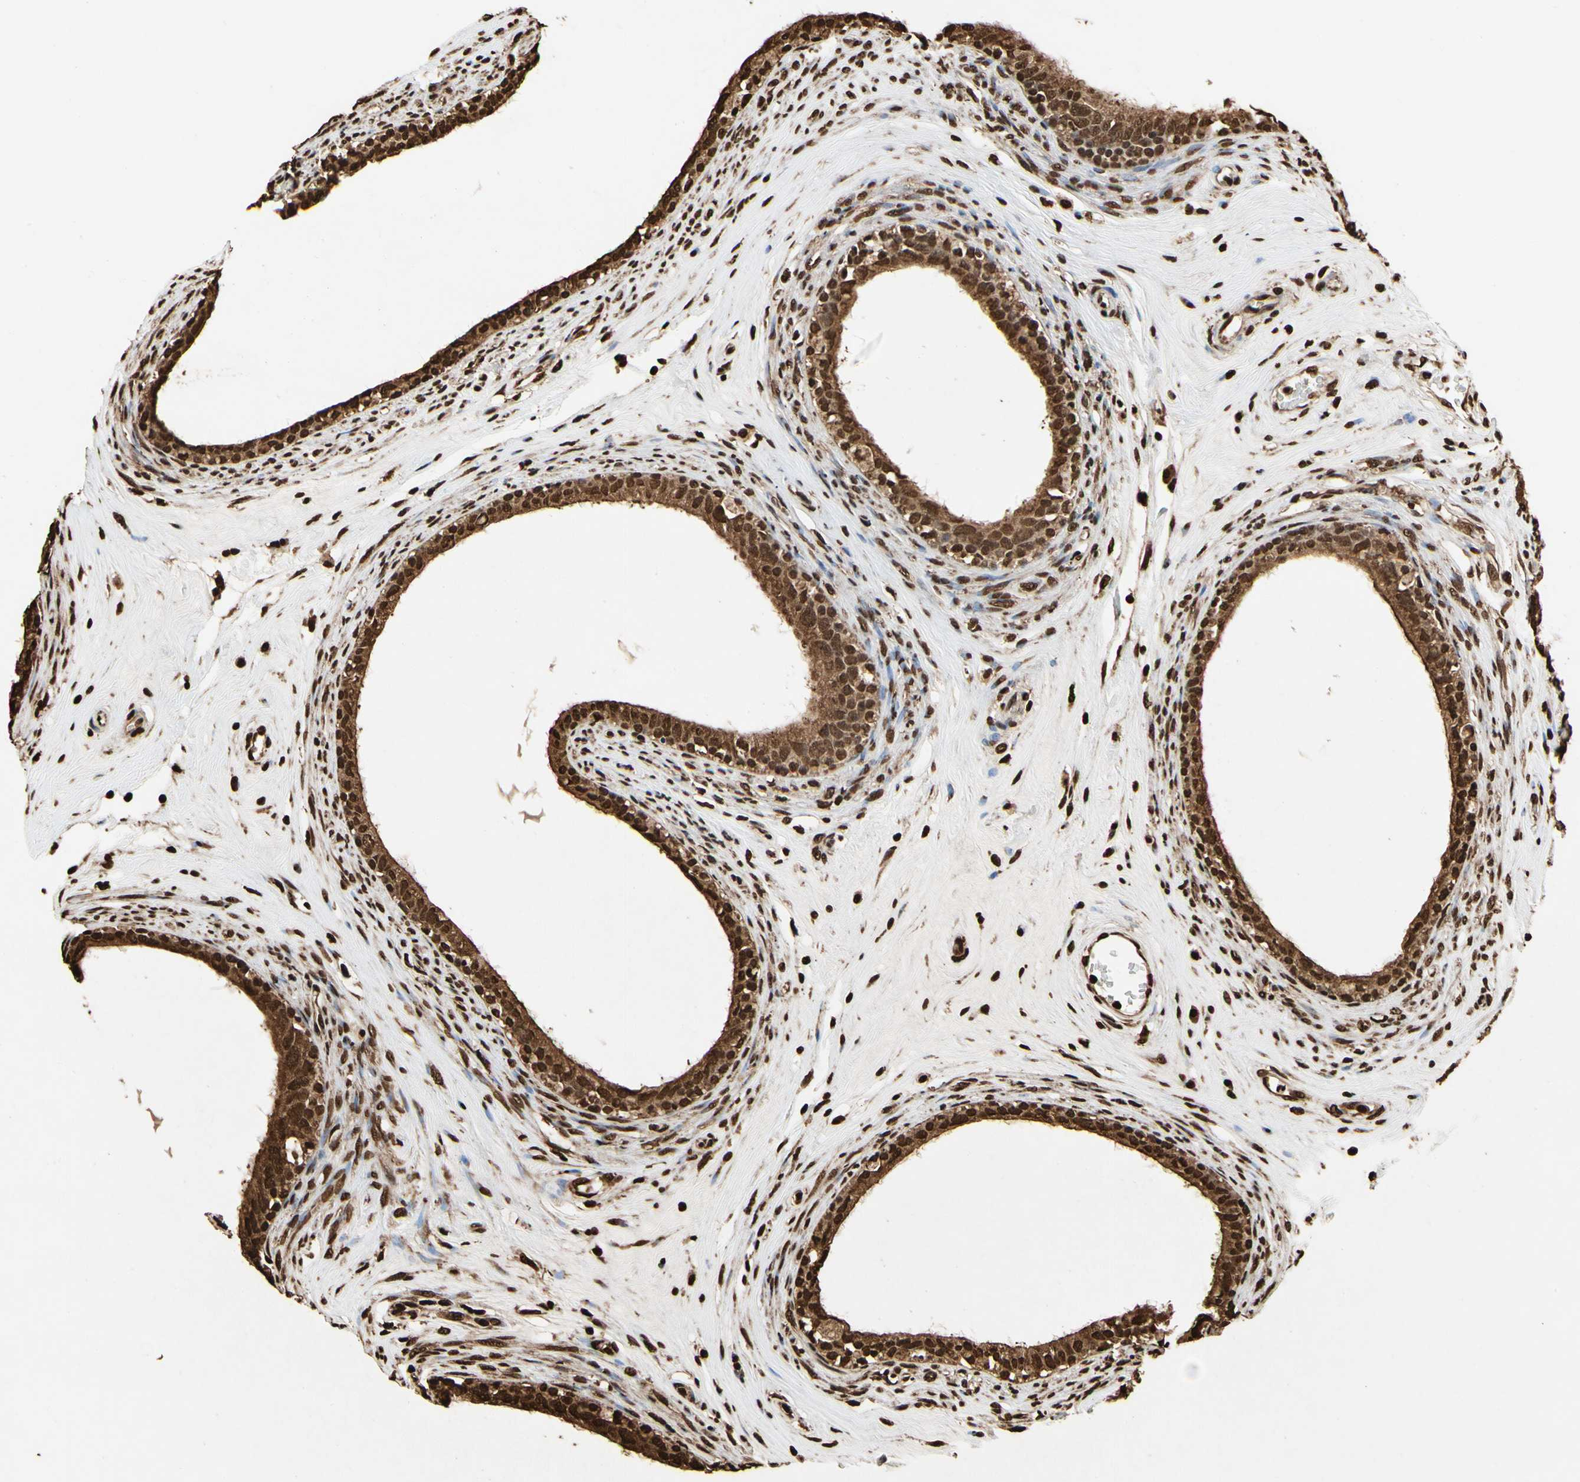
{"staining": {"intensity": "strong", "quantity": ">75%", "location": "cytoplasmic/membranous,nuclear"}, "tissue": "epididymis", "cell_type": "Glandular cells", "image_type": "normal", "snomed": [{"axis": "morphology", "description": "Normal tissue, NOS"}, {"axis": "morphology", "description": "Inflammation, NOS"}, {"axis": "topography", "description": "Epididymis"}], "caption": "A high amount of strong cytoplasmic/membranous,nuclear staining is seen in approximately >75% of glandular cells in unremarkable epididymis.", "gene": "HNRNPK", "patient": {"sex": "male", "age": 84}}